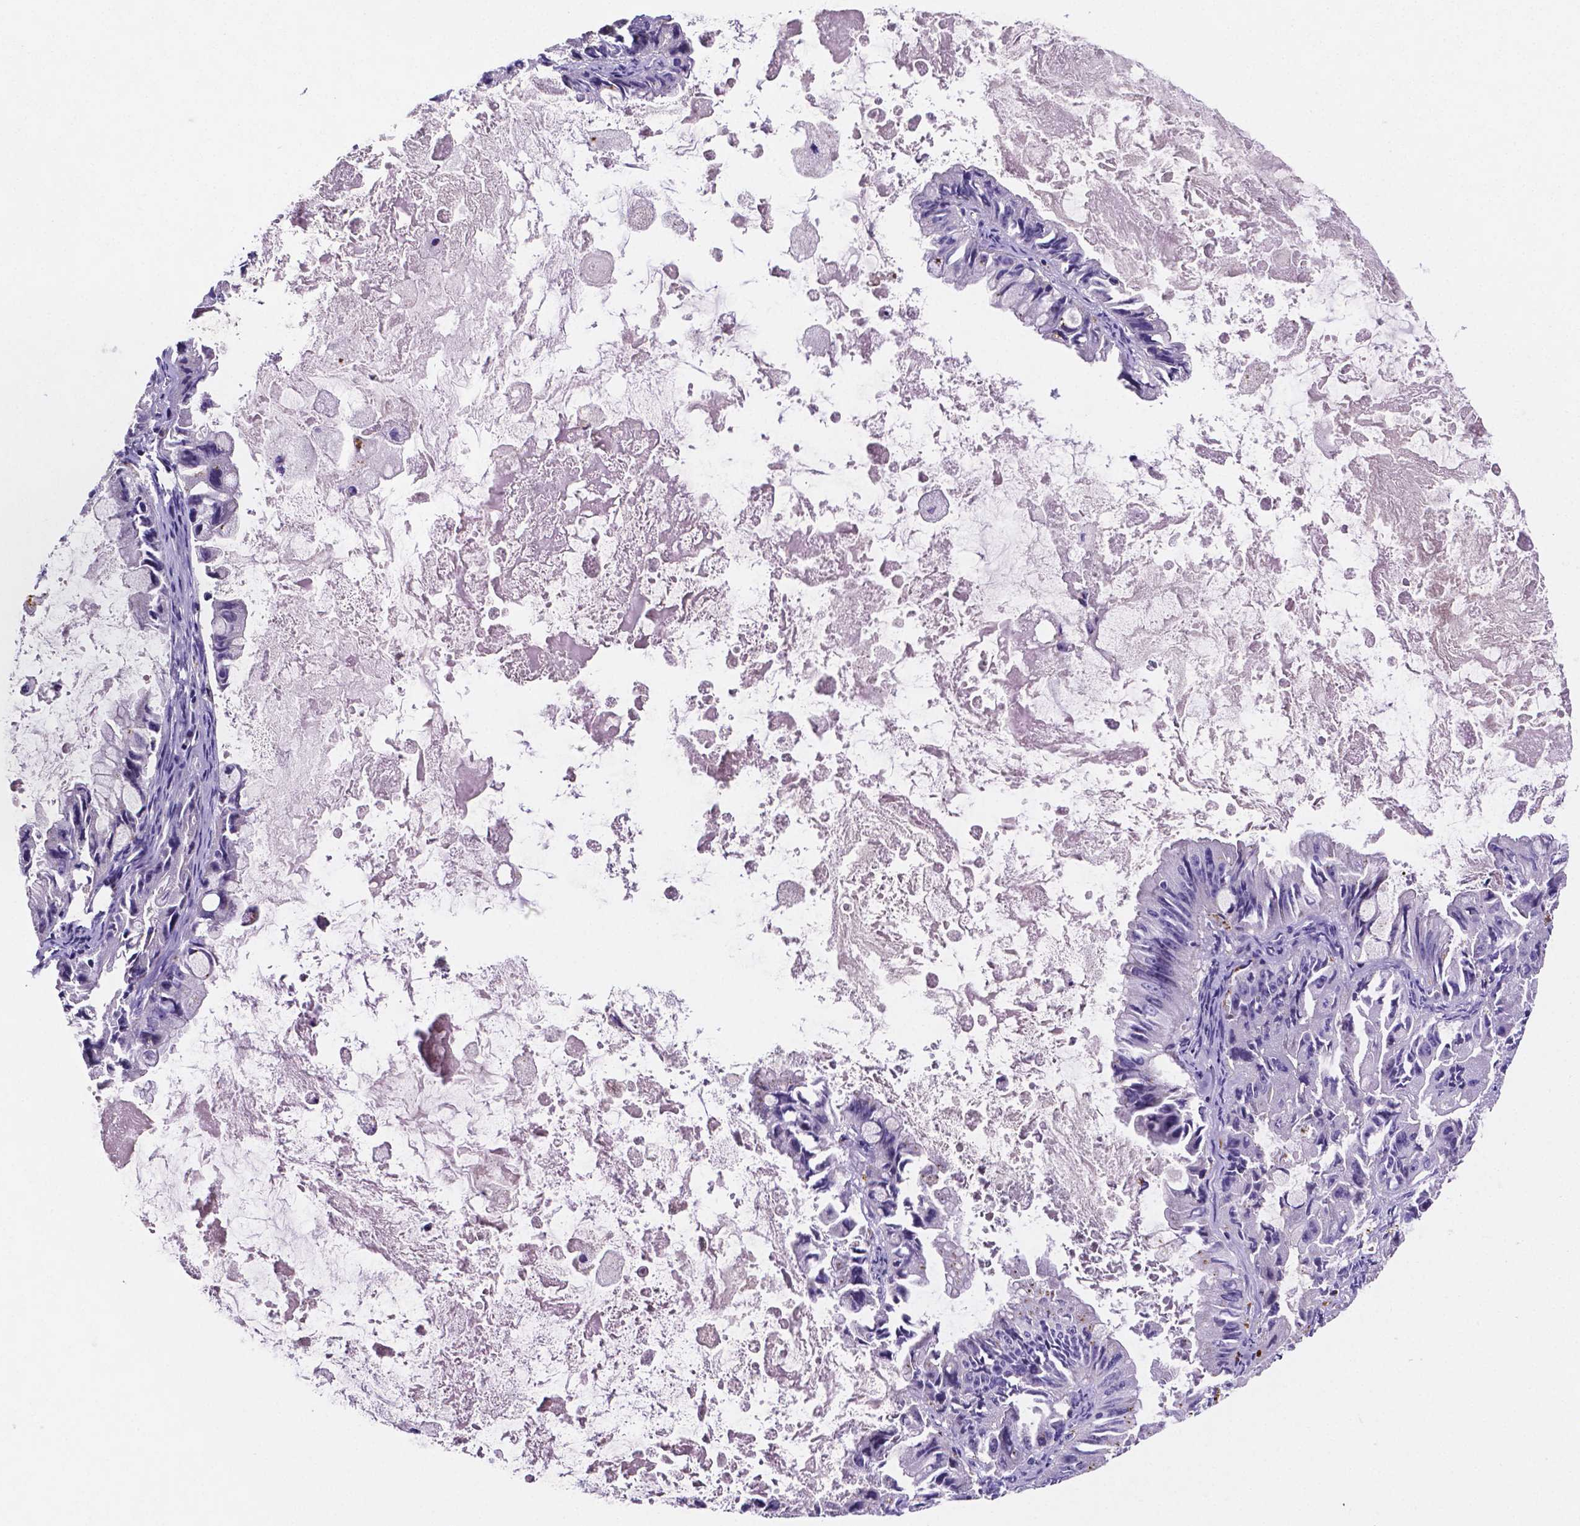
{"staining": {"intensity": "negative", "quantity": "none", "location": "none"}, "tissue": "colorectal cancer", "cell_type": "Tumor cells", "image_type": "cancer", "snomed": [{"axis": "morphology", "description": "Adenocarcinoma, NOS"}, {"axis": "topography", "description": "Rectum"}], "caption": "IHC micrograph of neoplastic tissue: colorectal cancer (adenocarcinoma) stained with DAB (3,3'-diaminobenzidine) shows no significant protein expression in tumor cells. Nuclei are stained in blue.", "gene": "NRGN", "patient": {"sex": "female", "age": 62}}